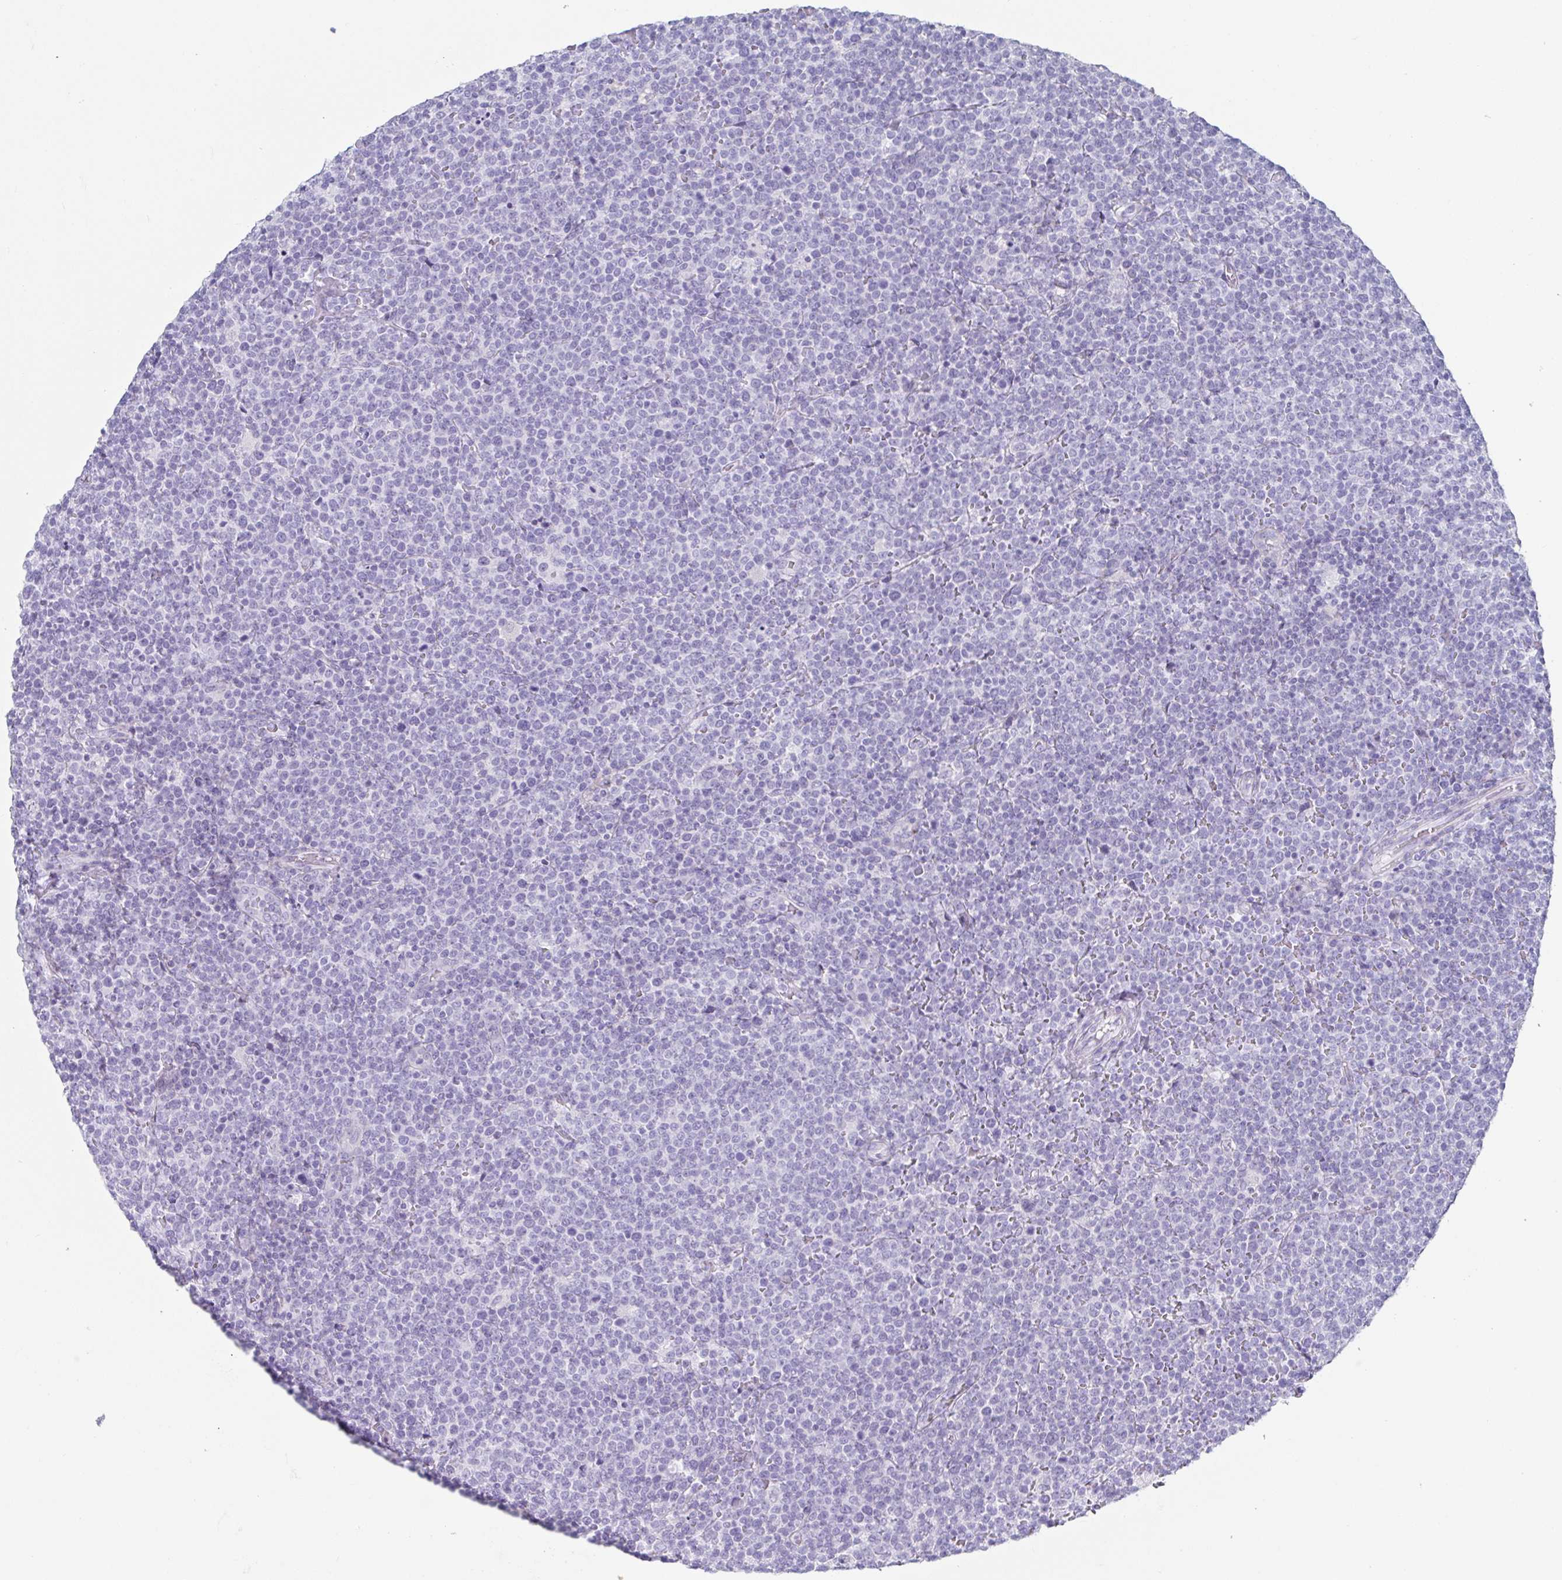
{"staining": {"intensity": "negative", "quantity": "none", "location": "none"}, "tissue": "lymphoma", "cell_type": "Tumor cells", "image_type": "cancer", "snomed": [{"axis": "morphology", "description": "Malignant lymphoma, non-Hodgkin's type, High grade"}, {"axis": "topography", "description": "Lymph node"}], "caption": "High power microscopy micrograph of an immunohistochemistry (IHC) histopathology image of high-grade malignant lymphoma, non-Hodgkin's type, revealing no significant positivity in tumor cells. The staining is performed using DAB (3,3'-diaminobenzidine) brown chromogen with nuclei counter-stained in using hematoxylin.", "gene": "SYCP1", "patient": {"sex": "male", "age": 61}}